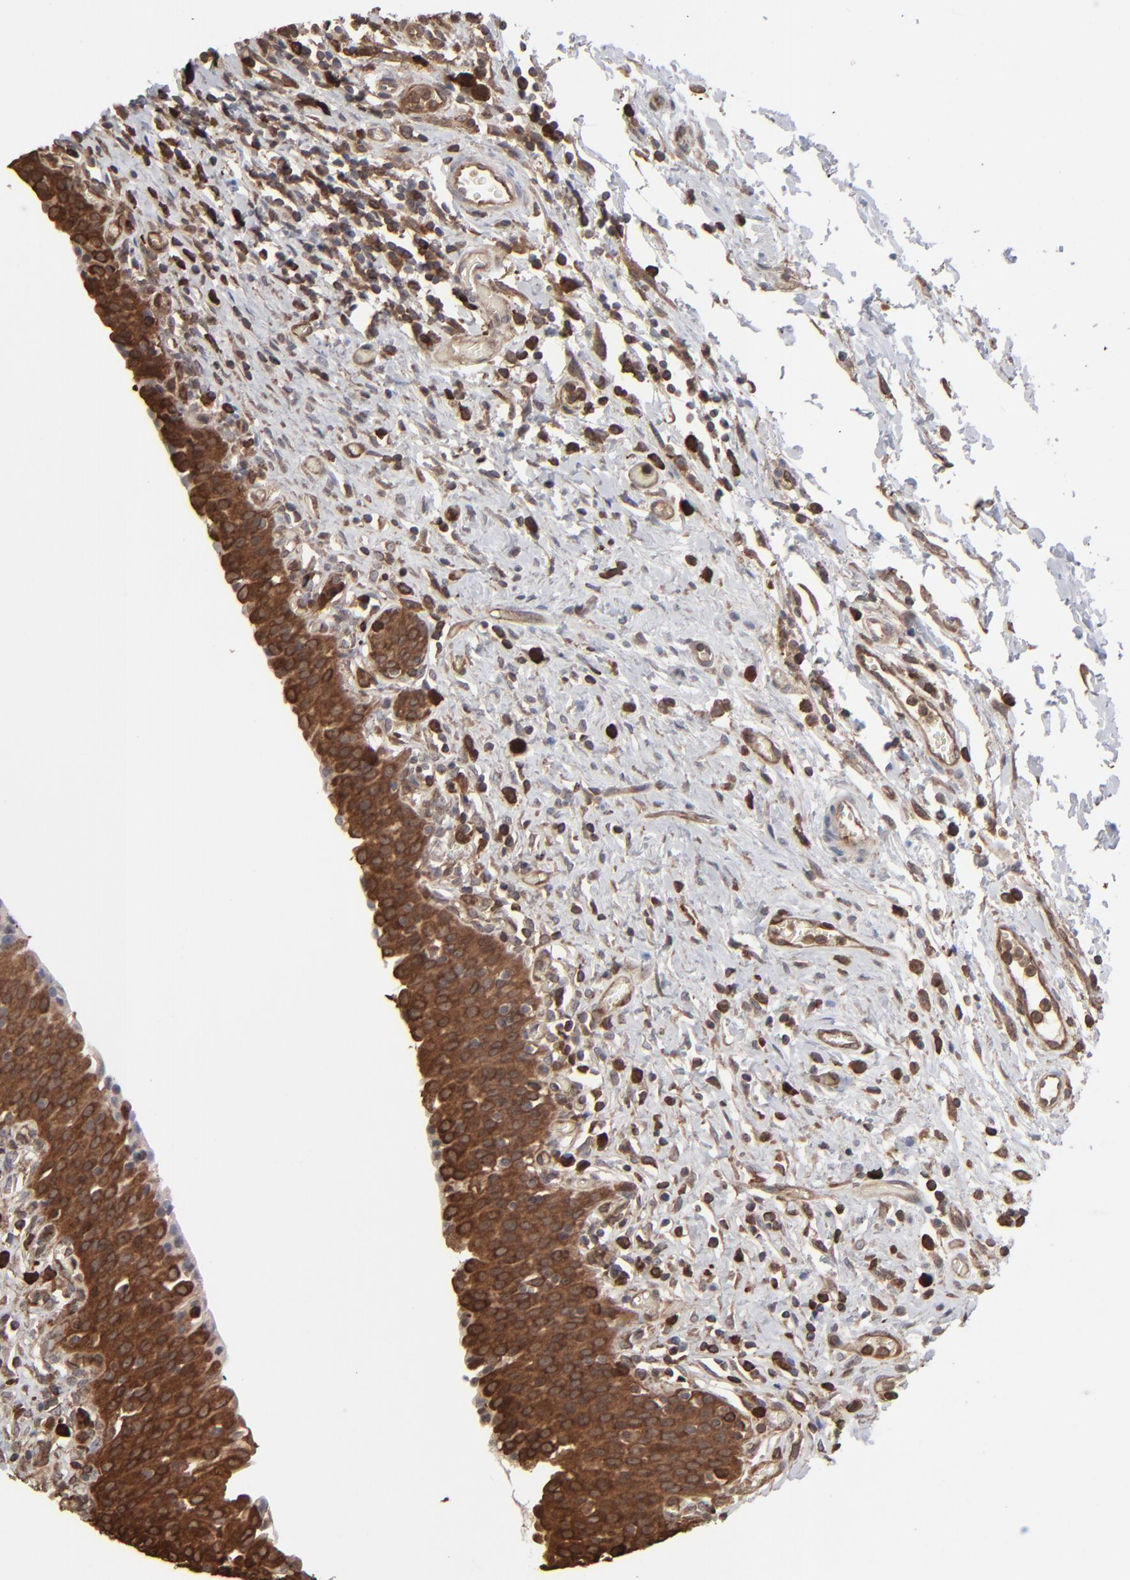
{"staining": {"intensity": "strong", "quantity": ">75%", "location": "cytoplasmic/membranous"}, "tissue": "urinary bladder", "cell_type": "Urothelial cells", "image_type": "normal", "snomed": [{"axis": "morphology", "description": "Normal tissue, NOS"}, {"axis": "topography", "description": "Urinary bladder"}], "caption": "Unremarkable urinary bladder was stained to show a protein in brown. There is high levels of strong cytoplasmic/membranous positivity in about >75% of urothelial cells.", "gene": "NME1", "patient": {"sex": "male", "age": 51}}